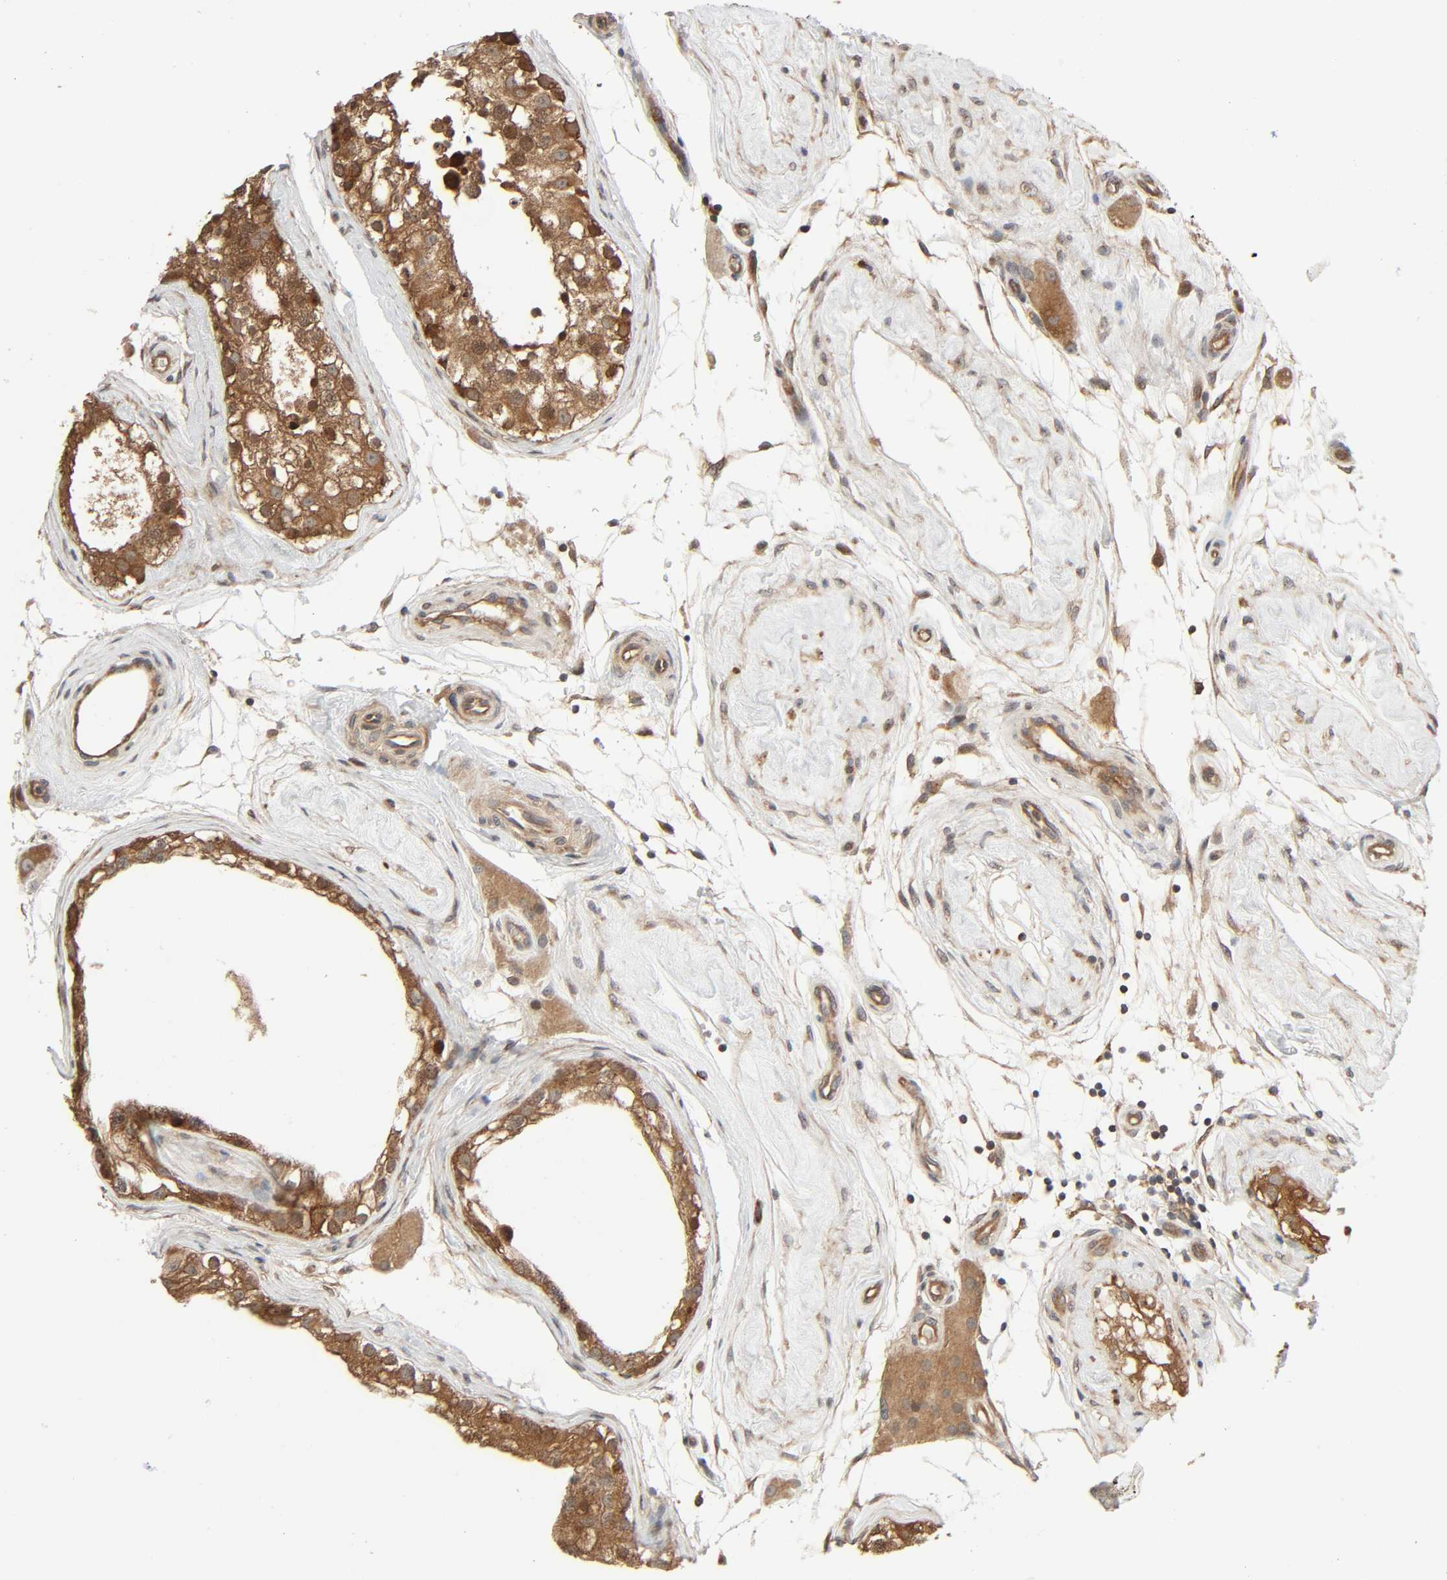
{"staining": {"intensity": "moderate", "quantity": ">75%", "location": "cytoplasmic/membranous,nuclear"}, "tissue": "testis", "cell_type": "Cells in seminiferous ducts", "image_type": "normal", "snomed": [{"axis": "morphology", "description": "Normal tissue, NOS"}, {"axis": "topography", "description": "Testis"}], "caption": "Immunohistochemical staining of benign human testis displays medium levels of moderate cytoplasmic/membranous,nuclear positivity in approximately >75% of cells in seminiferous ducts. (Stains: DAB (3,3'-diaminobenzidine) in brown, nuclei in blue, Microscopy: brightfield microscopy at high magnification).", "gene": "PPP2R1B", "patient": {"sex": "male", "age": 68}}